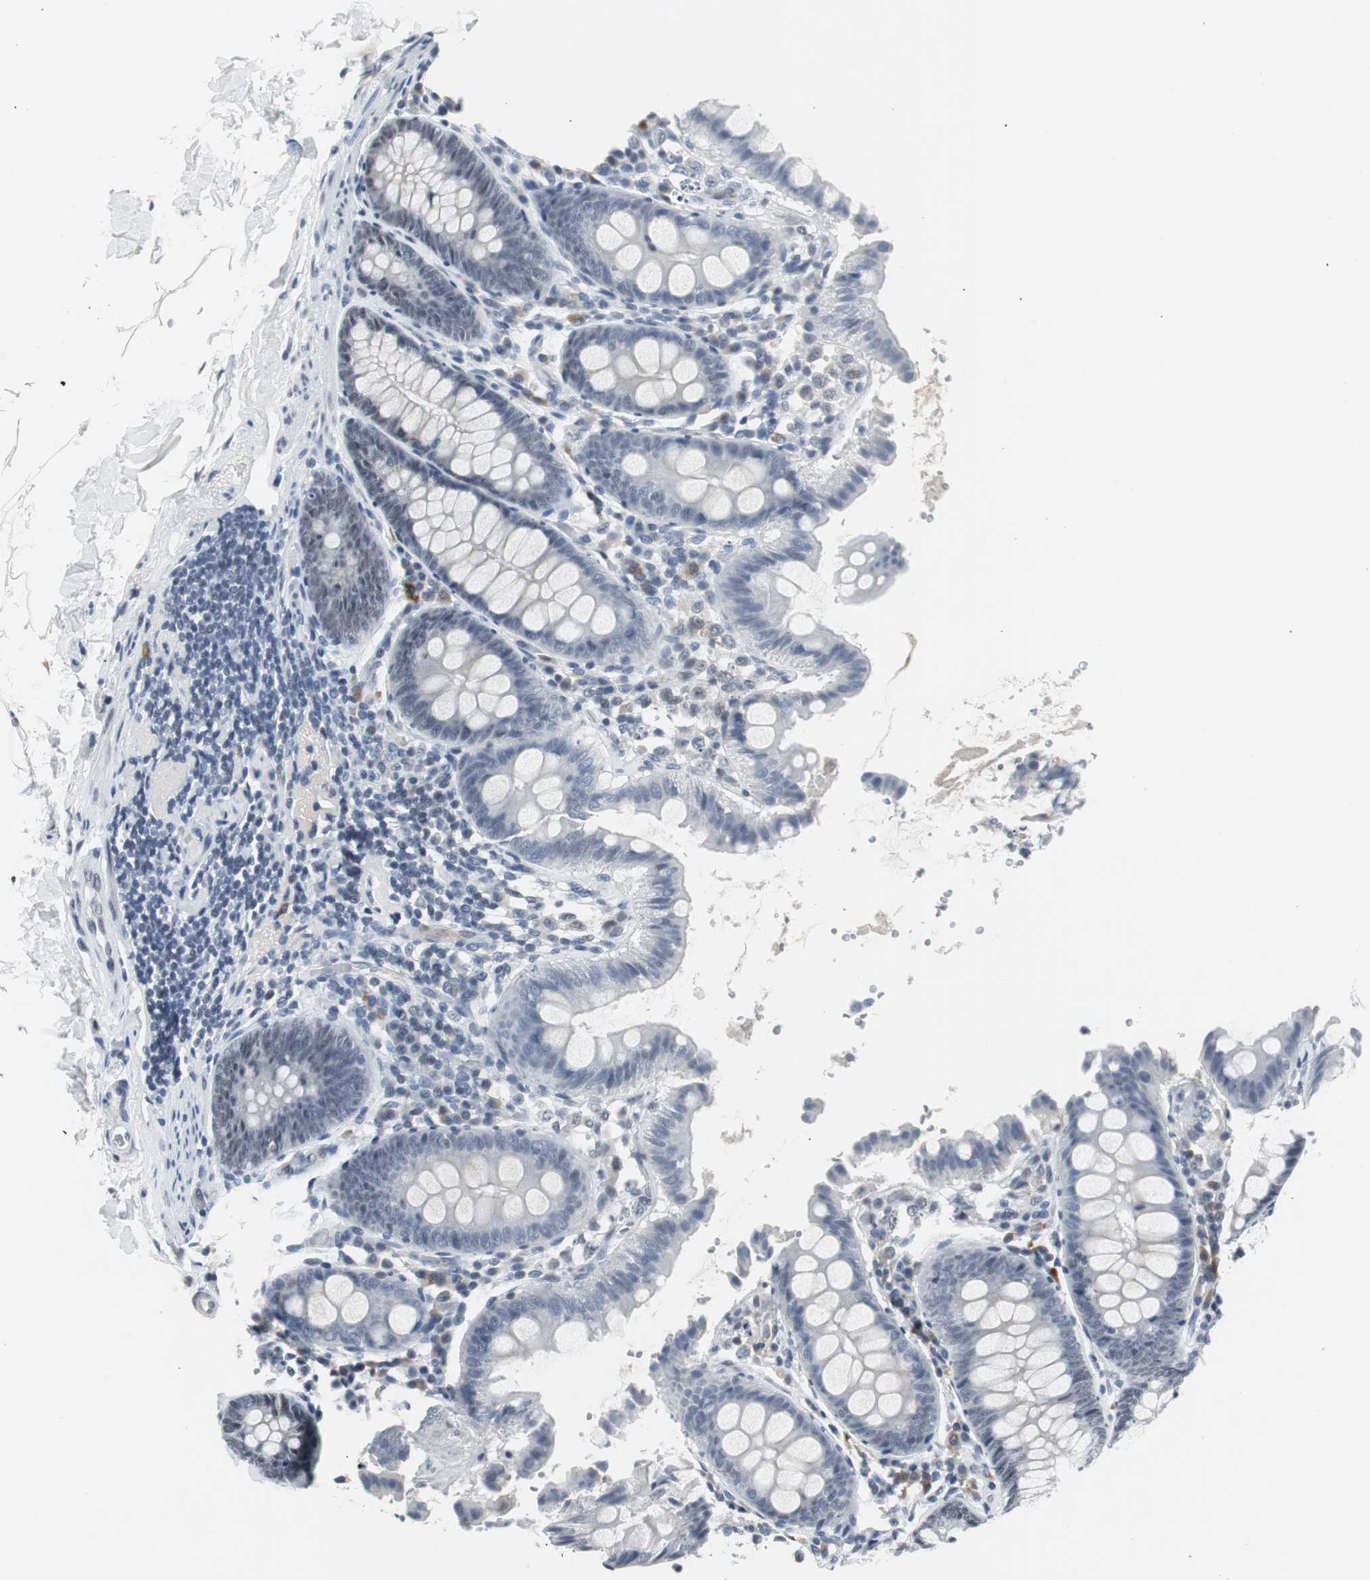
{"staining": {"intensity": "negative", "quantity": "none", "location": "none"}, "tissue": "colon", "cell_type": "Endothelial cells", "image_type": "normal", "snomed": [{"axis": "morphology", "description": "Normal tissue, NOS"}, {"axis": "topography", "description": "Colon"}], "caption": "This is an immunohistochemistry (IHC) micrograph of normal colon. There is no staining in endothelial cells.", "gene": "ELK1", "patient": {"sex": "female", "age": 61}}